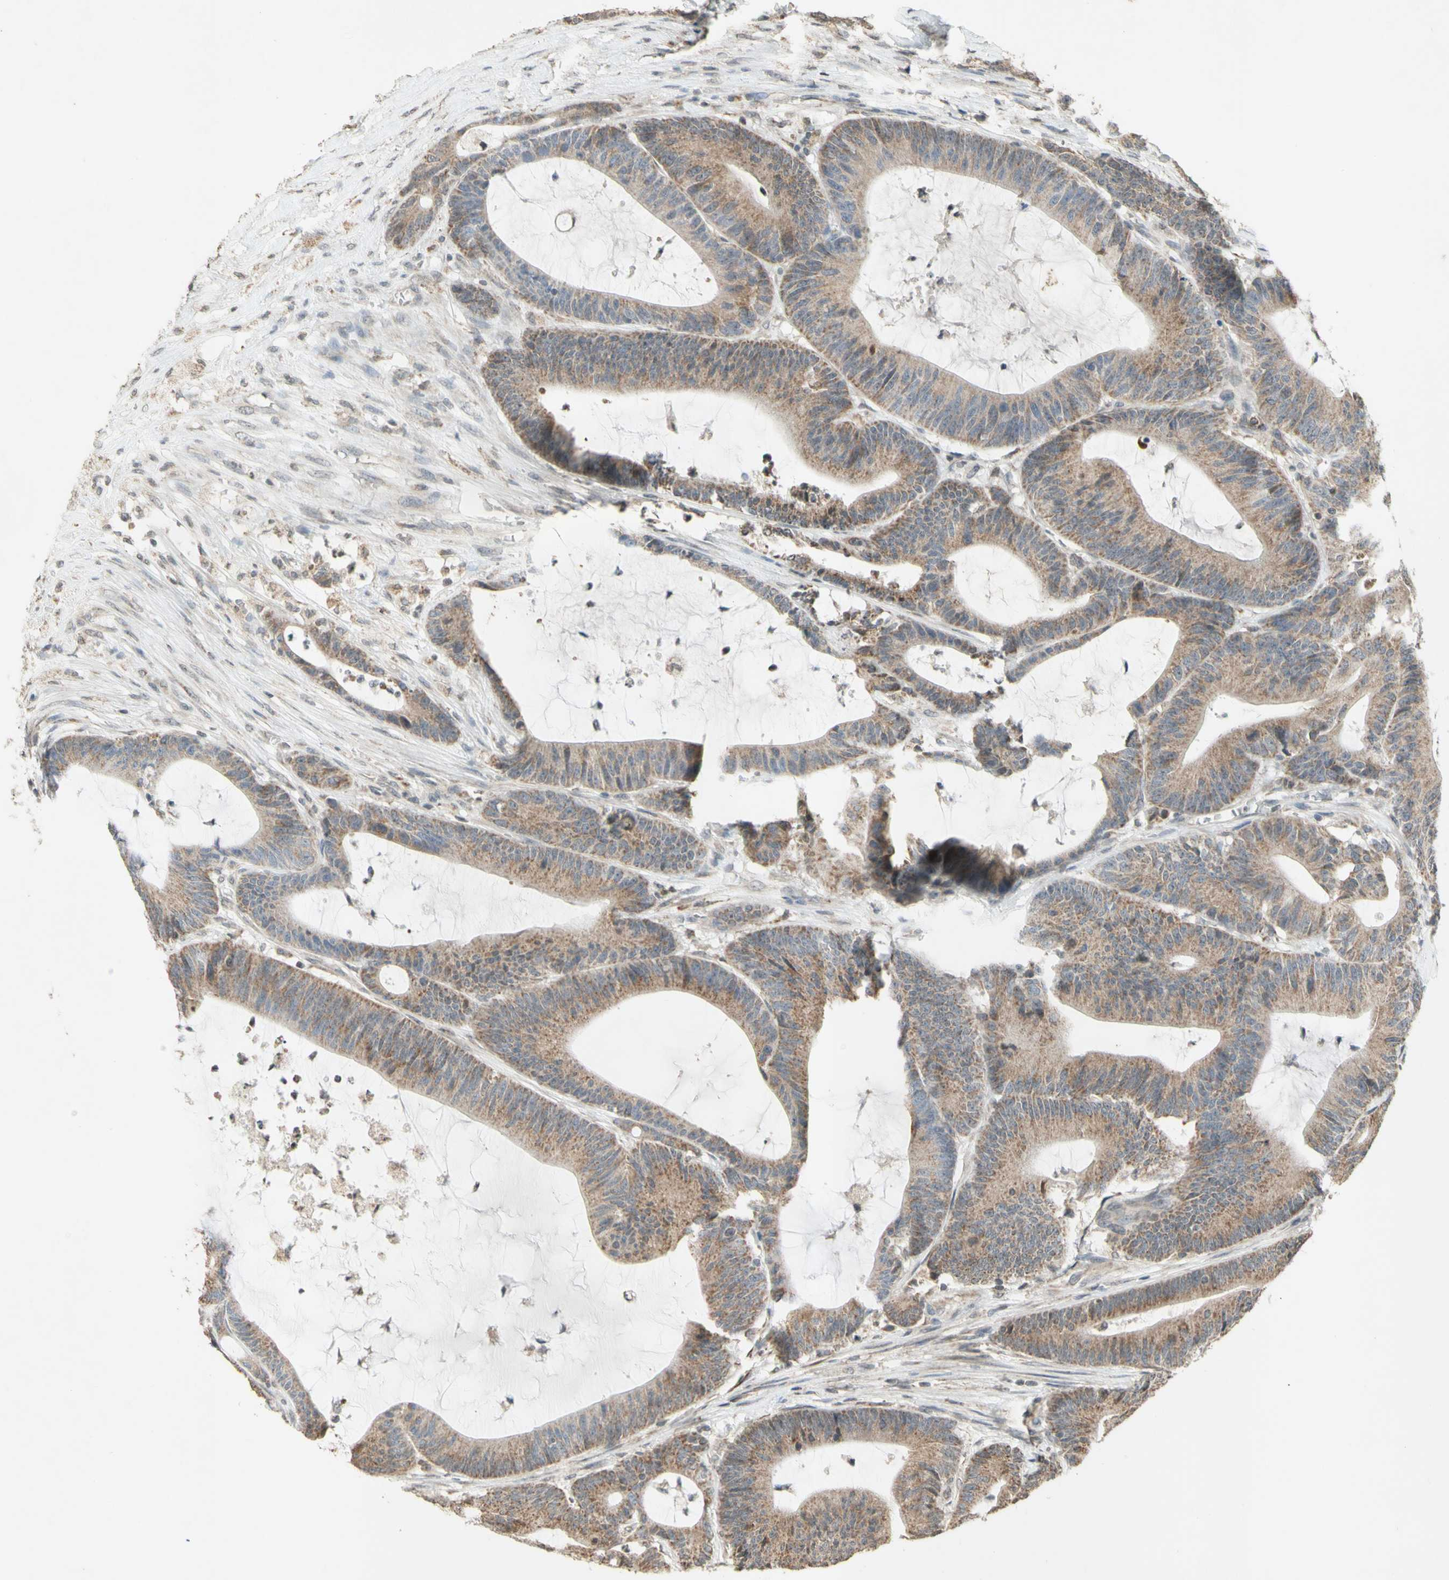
{"staining": {"intensity": "moderate", "quantity": ">75%", "location": "cytoplasmic/membranous"}, "tissue": "colorectal cancer", "cell_type": "Tumor cells", "image_type": "cancer", "snomed": [{"axis": "morphology", "description": "Adenocarcinoma, NOS"}, {"axis": "topography", "description": "Colon"}], "caption": "A brown stain shows moderate cytoplasmic/membranous staining of a protein in human colorectal cancer (adenocarcinoma) tumor cells.", "gene": "CCNI", "patient": {"sex": "female", "age": 84}}